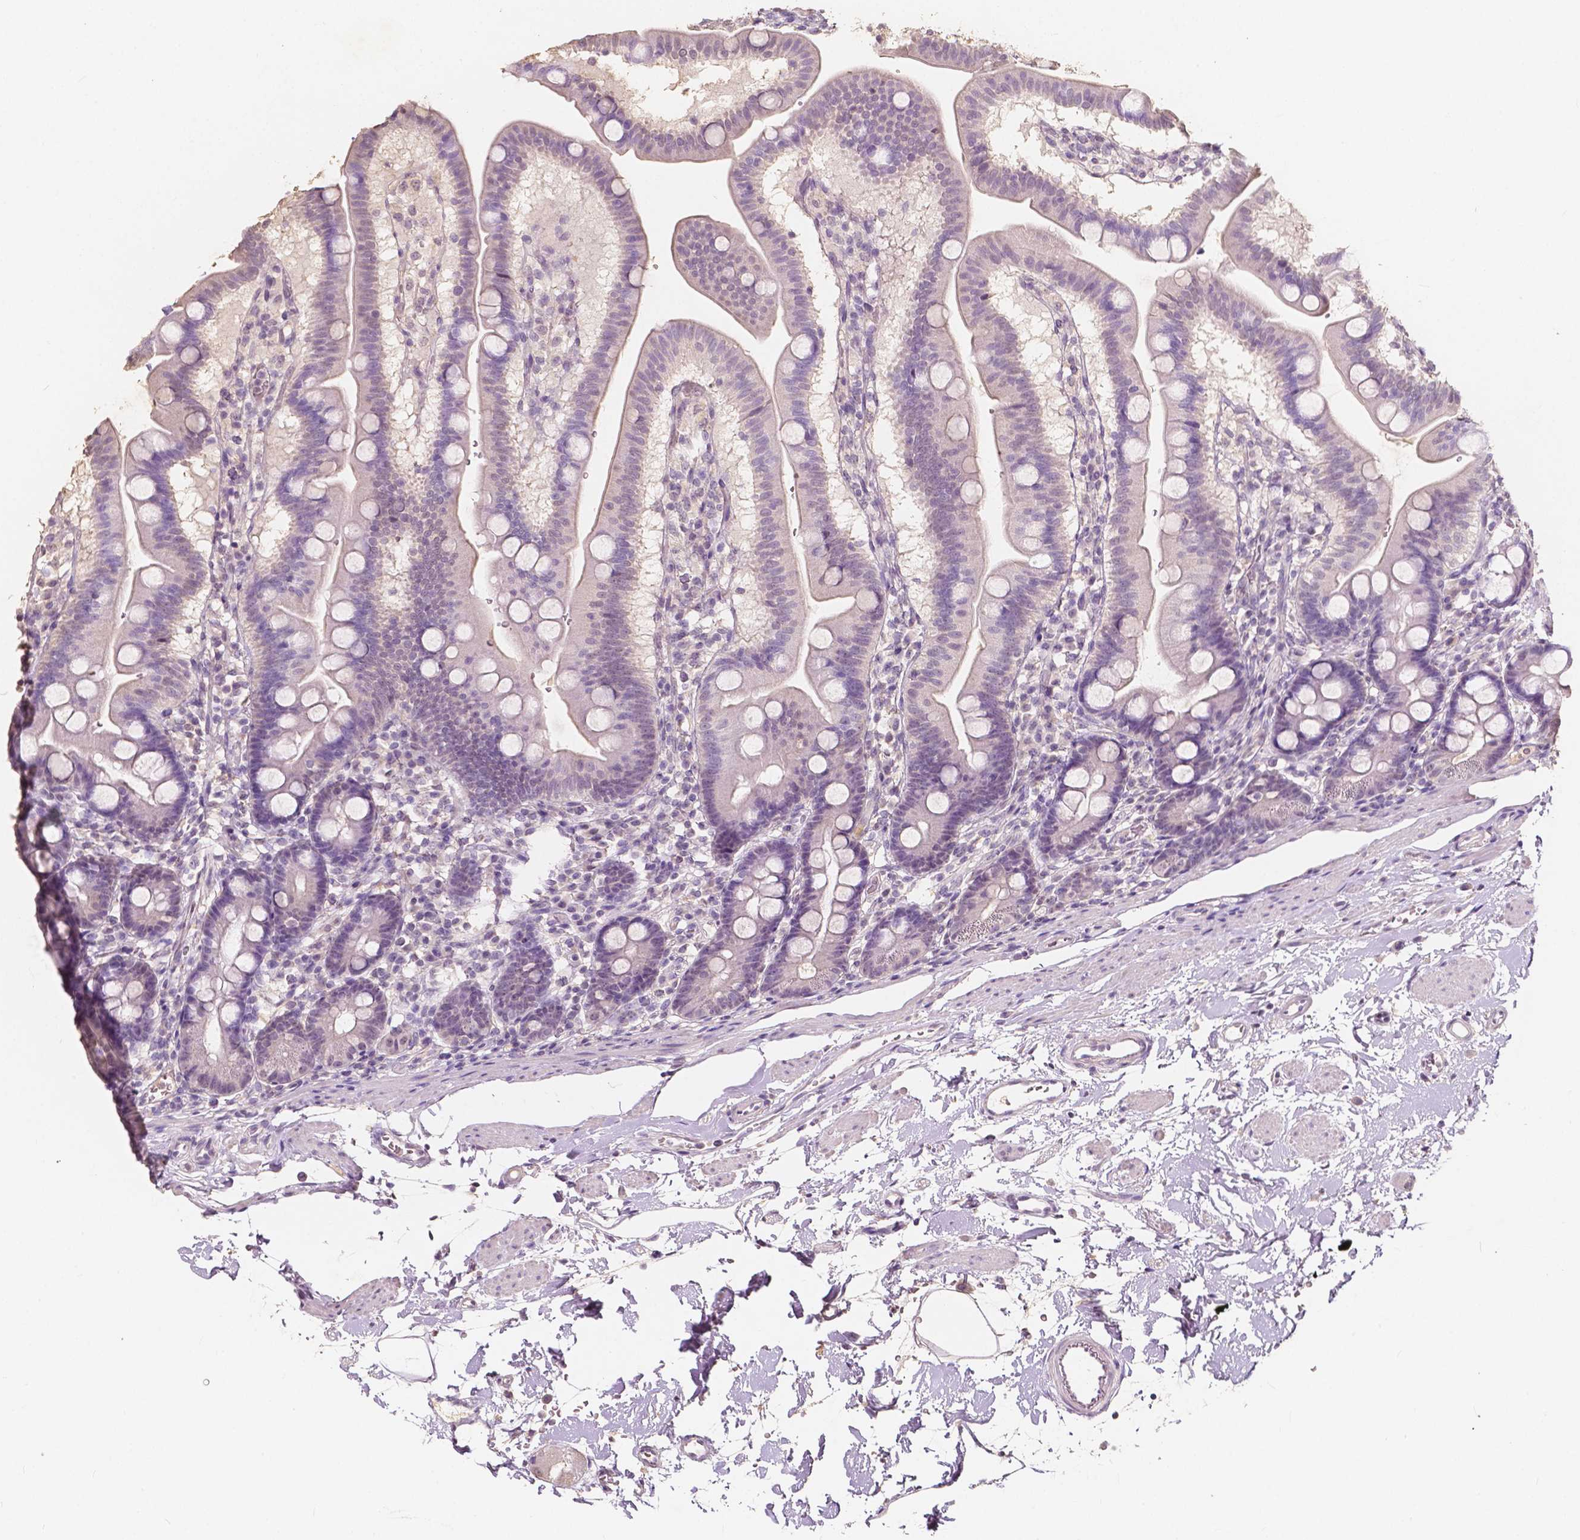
{"staining": {"intensity": "negative", "quantity": "none", "location": "none"}, "tissue": "duodenum", "cell_type": "Glandular cells", "image_type": "normal", "snomed": [{"axis": "morphology", "description": "Normal tissue, NOS"}, {"axis": "topography", "description": "Duodenum"}], "caption": "A high-resolution image shows IHC staining of unremarkable duodenum, which demonstrates no significant positivity in glandular cells.", "gene": "SOX15", "patient": {"sex": "male", "age": 59}}